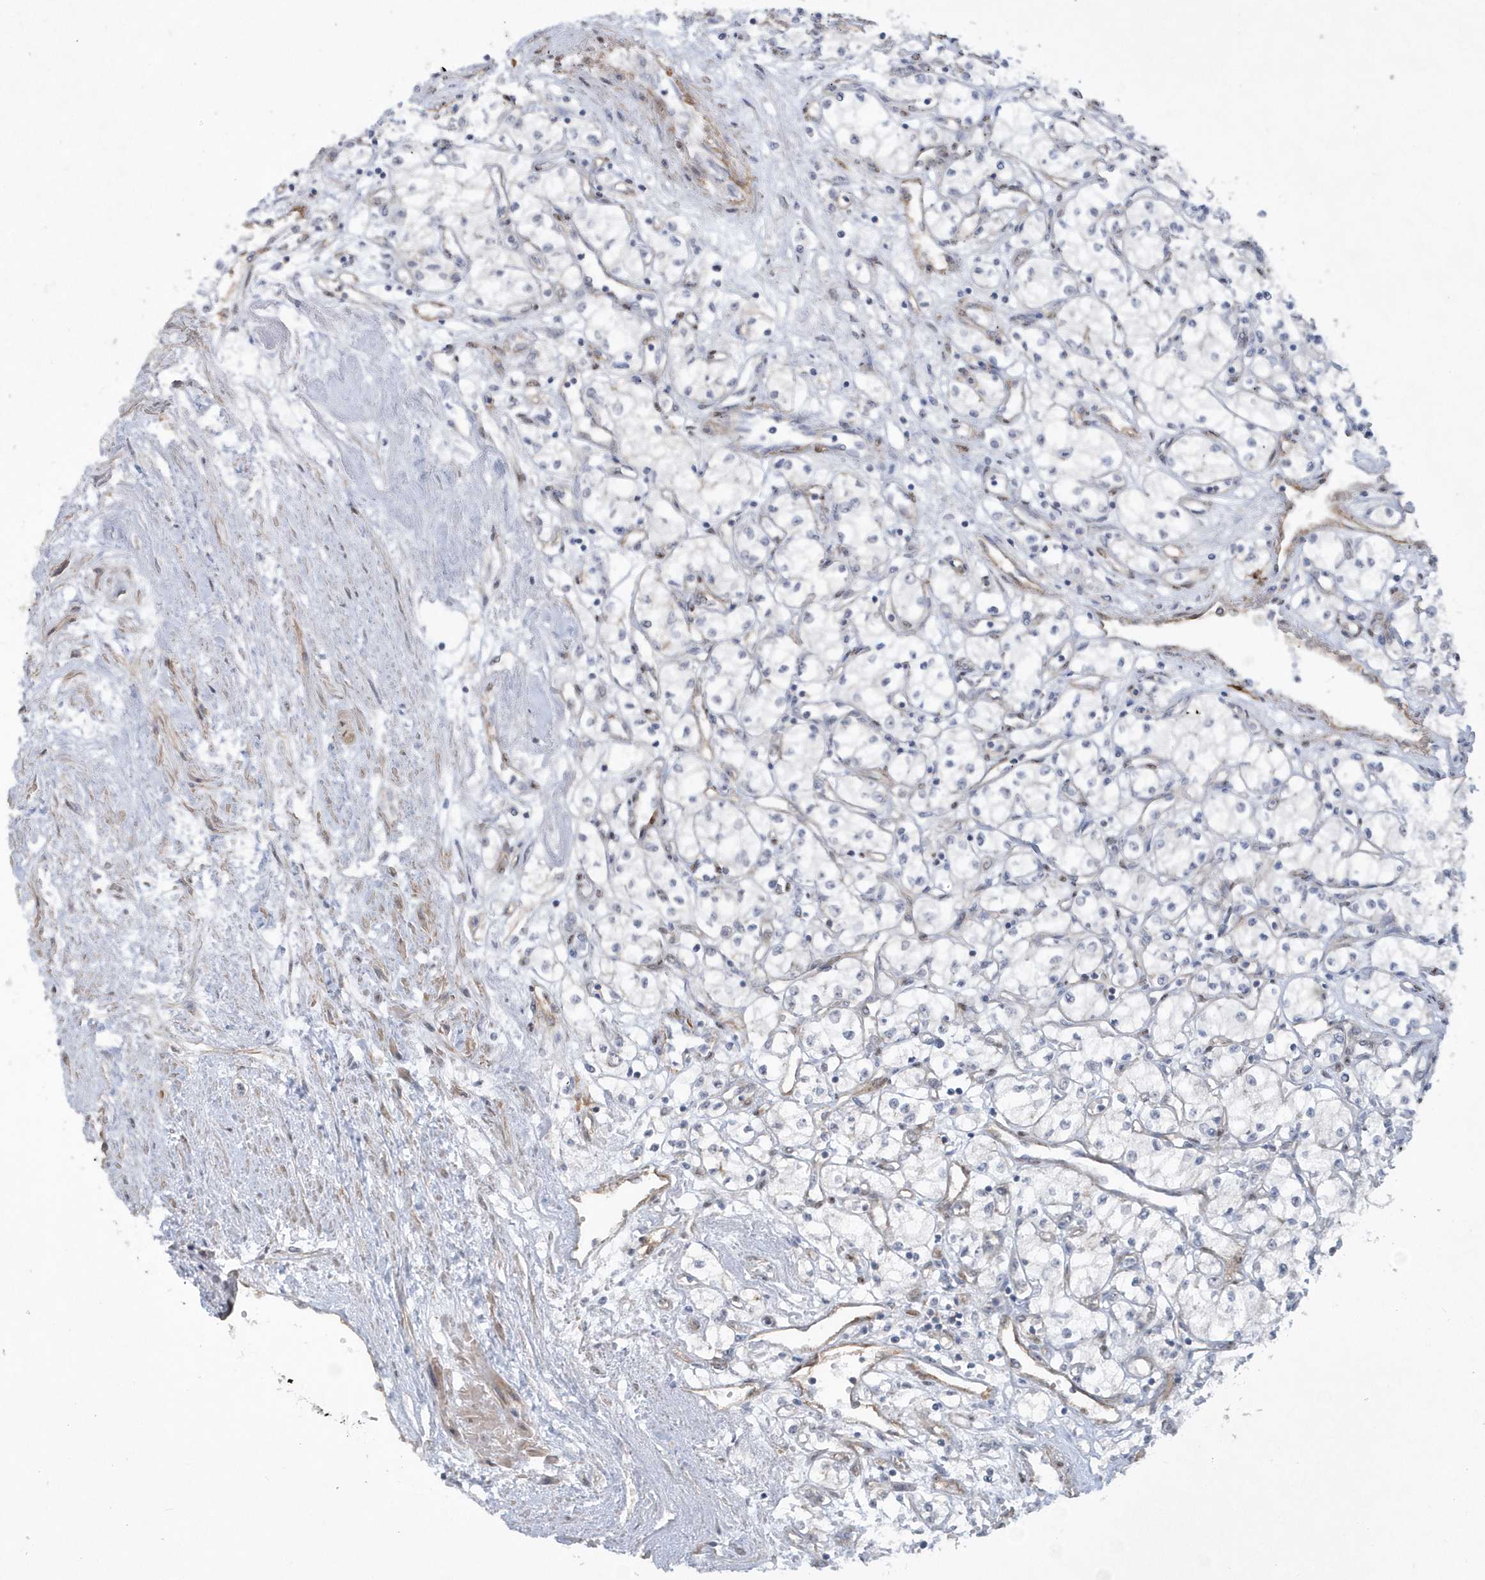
{"staining": {"intensity": "negative", "quantity": "none", "location": "none"}, "tissue": "renal cancer", "cell_type": "Tumor cells", "image_type": "cancer", "snomed": [{"axis": "morphology", "description": "Adenocarcinoma, NOS"}, {"axis": "topography", "description": "Kidney"}], "caption": "A histopathology image of renal adenocarcinoma stained for a protein reveals no brown staining in tumor cells.", "gene": "RAI14", "patient": {"sex": "male", "age": 59}}